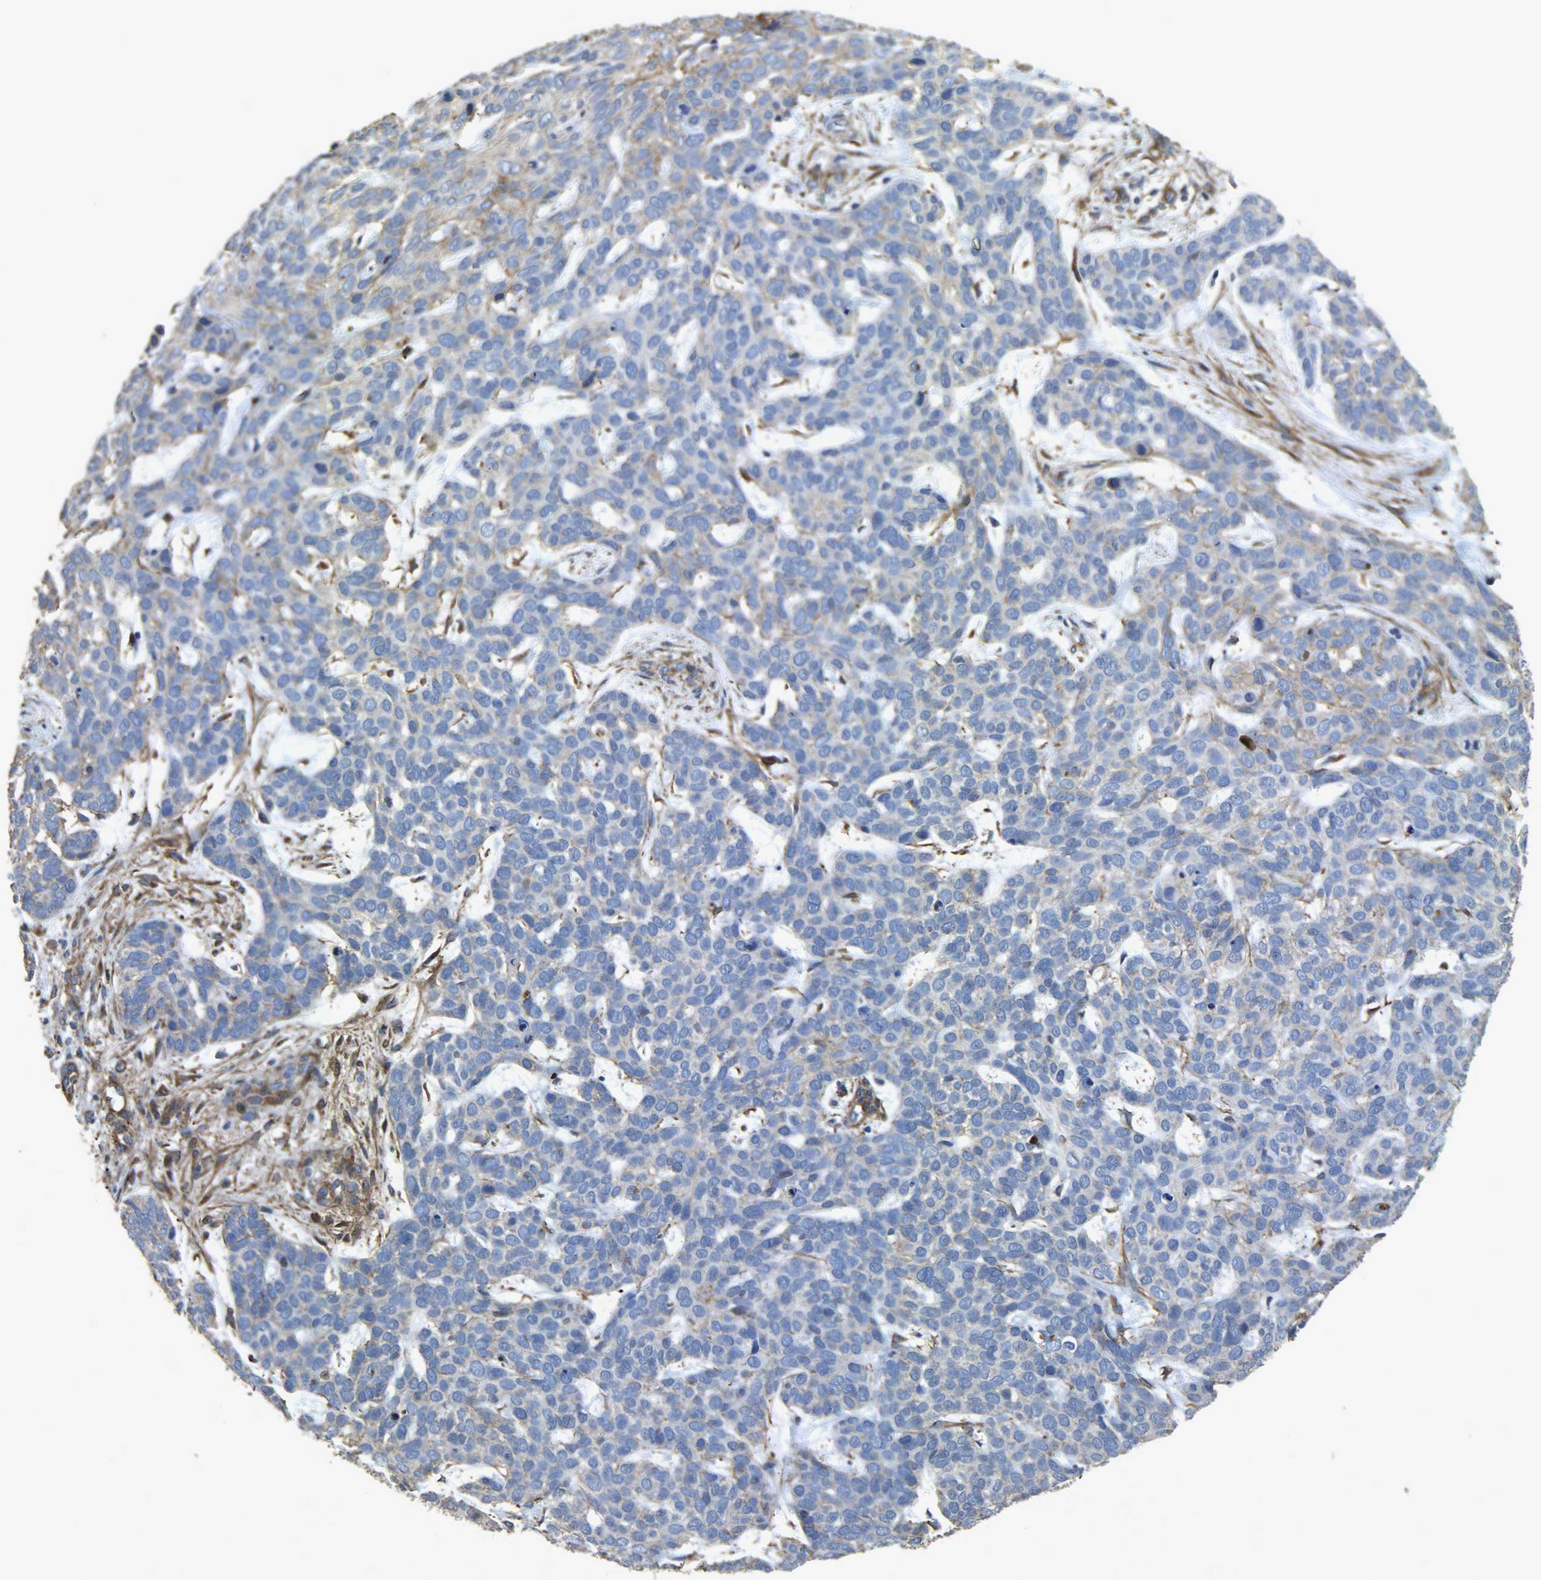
{"staining": {"intensity": "weak", "quantity": "<25%", "location": "cytoplasmic/membranous"}, "tissue": "skin cancer", "cell_type": "Tumor cells", "image_type": "cancer", "snomed": [{"axis": "morphology", "description": "Basal cell carcinoma"}, {"axis": "topography", "description": "Skin"}], "caption": "DAB (3,3'-diaminobenzidine) immunohistochemical staining of human skin basal cell carcinoma exhibits no significant staining in tumor cells.", "gene": "TPM4", "patient": {"sex": "male", "age": 87}}